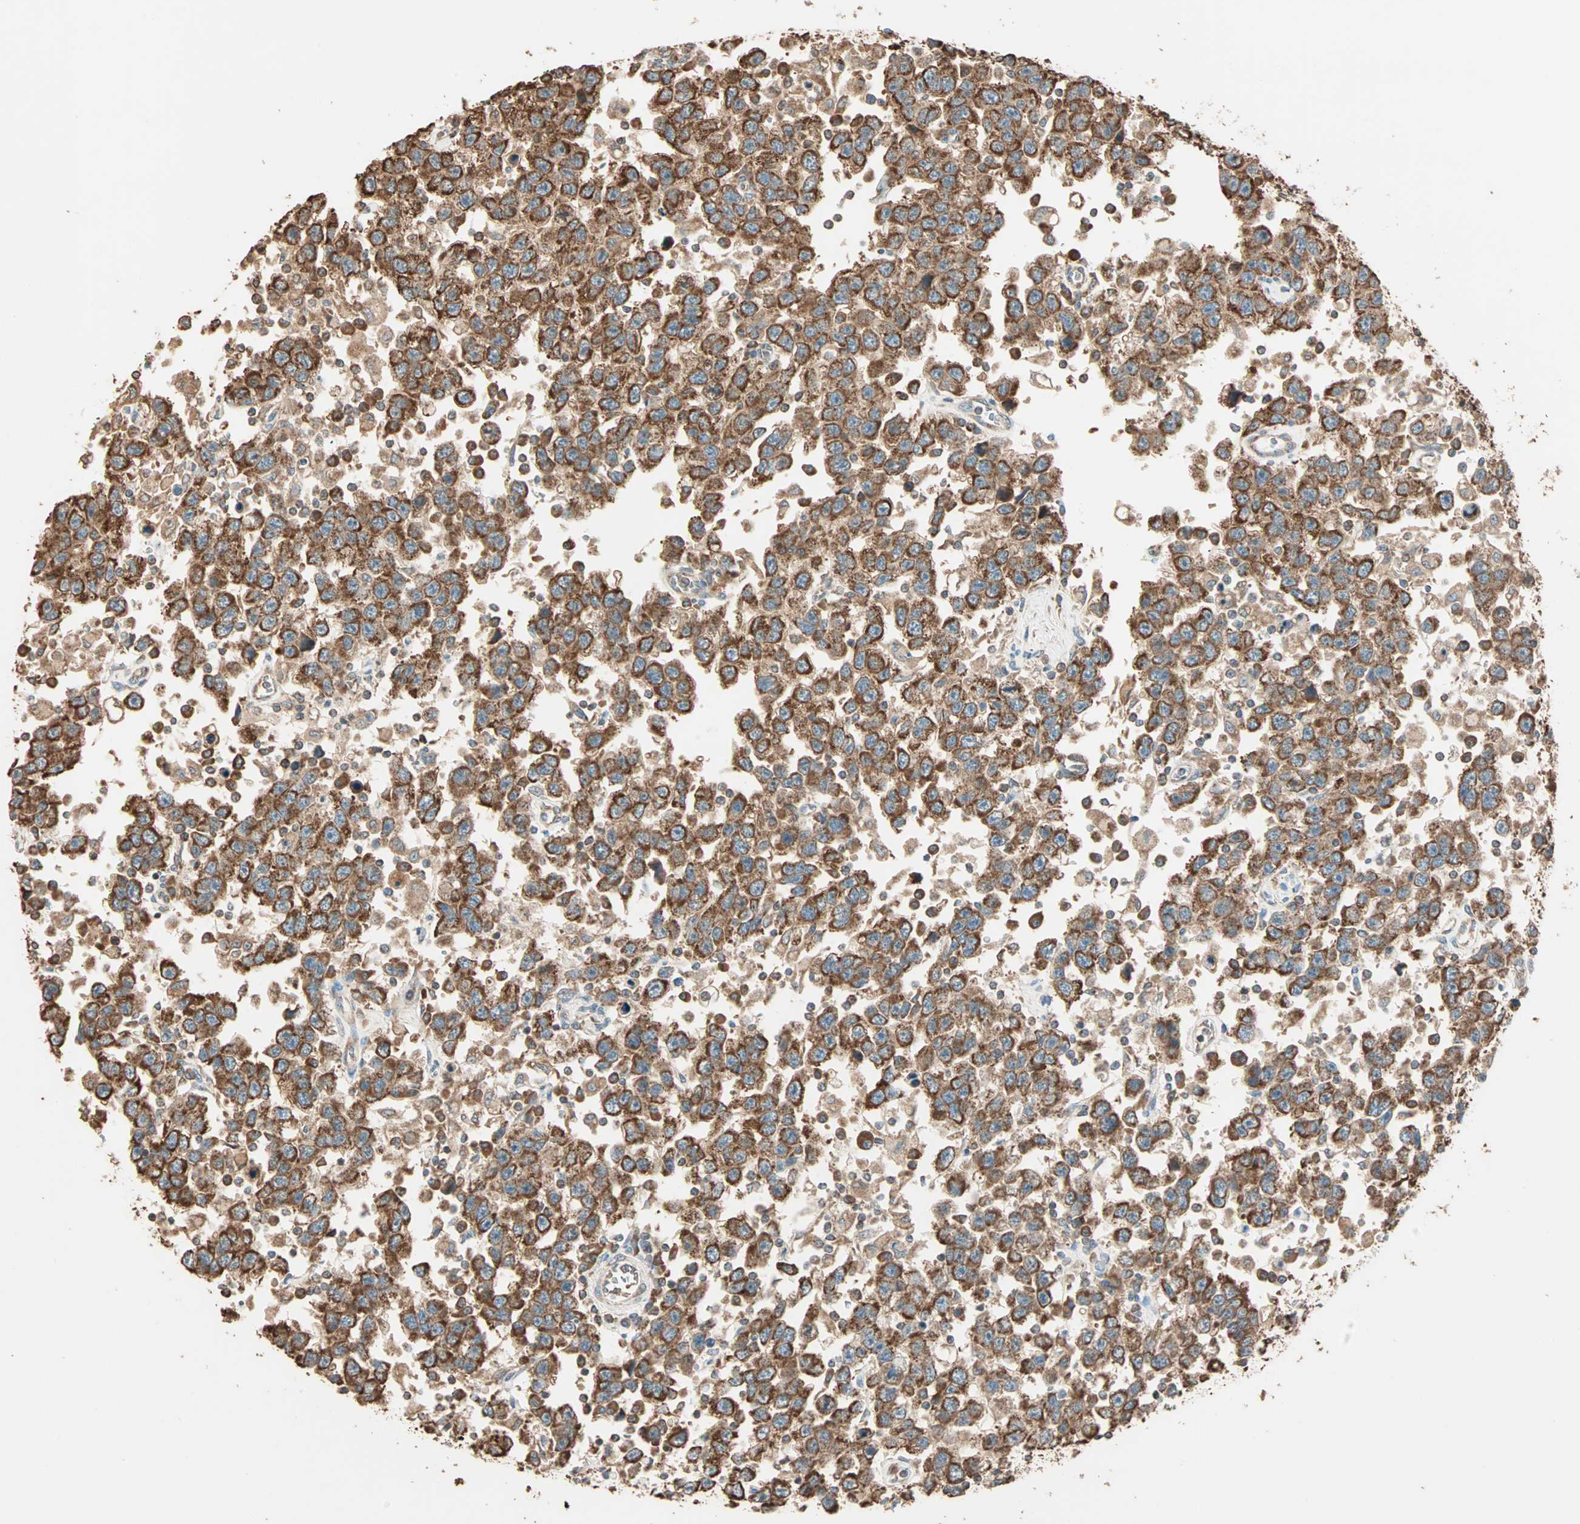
{"staining": {"intensity": "strong", "quantity": ">75%", "location": "cytoplasmic/membranous"}, "tissue": "testis cancer", "cell_type": "Tumor cells", "image_type": "cancer", "snomed": [{"axis": "morphology", "description": "Seminoma, NOS"}, {"axis": "topography", "description": "Testis"}], "caption": "Immunohistochemistry staining of seminoma (testis), which reveals high levels of strong cytoplasmic/membranous expression in approximately >75% of tumor cells indicating strong cytoplasmic/membranous protein positivity. The staining was performed using DAB (brown) for protein detection and nuclei were counterstained in hematoxylin (blue).", "gene": "EIF4G2", "patient": {"sex": "male", "age": 41}}